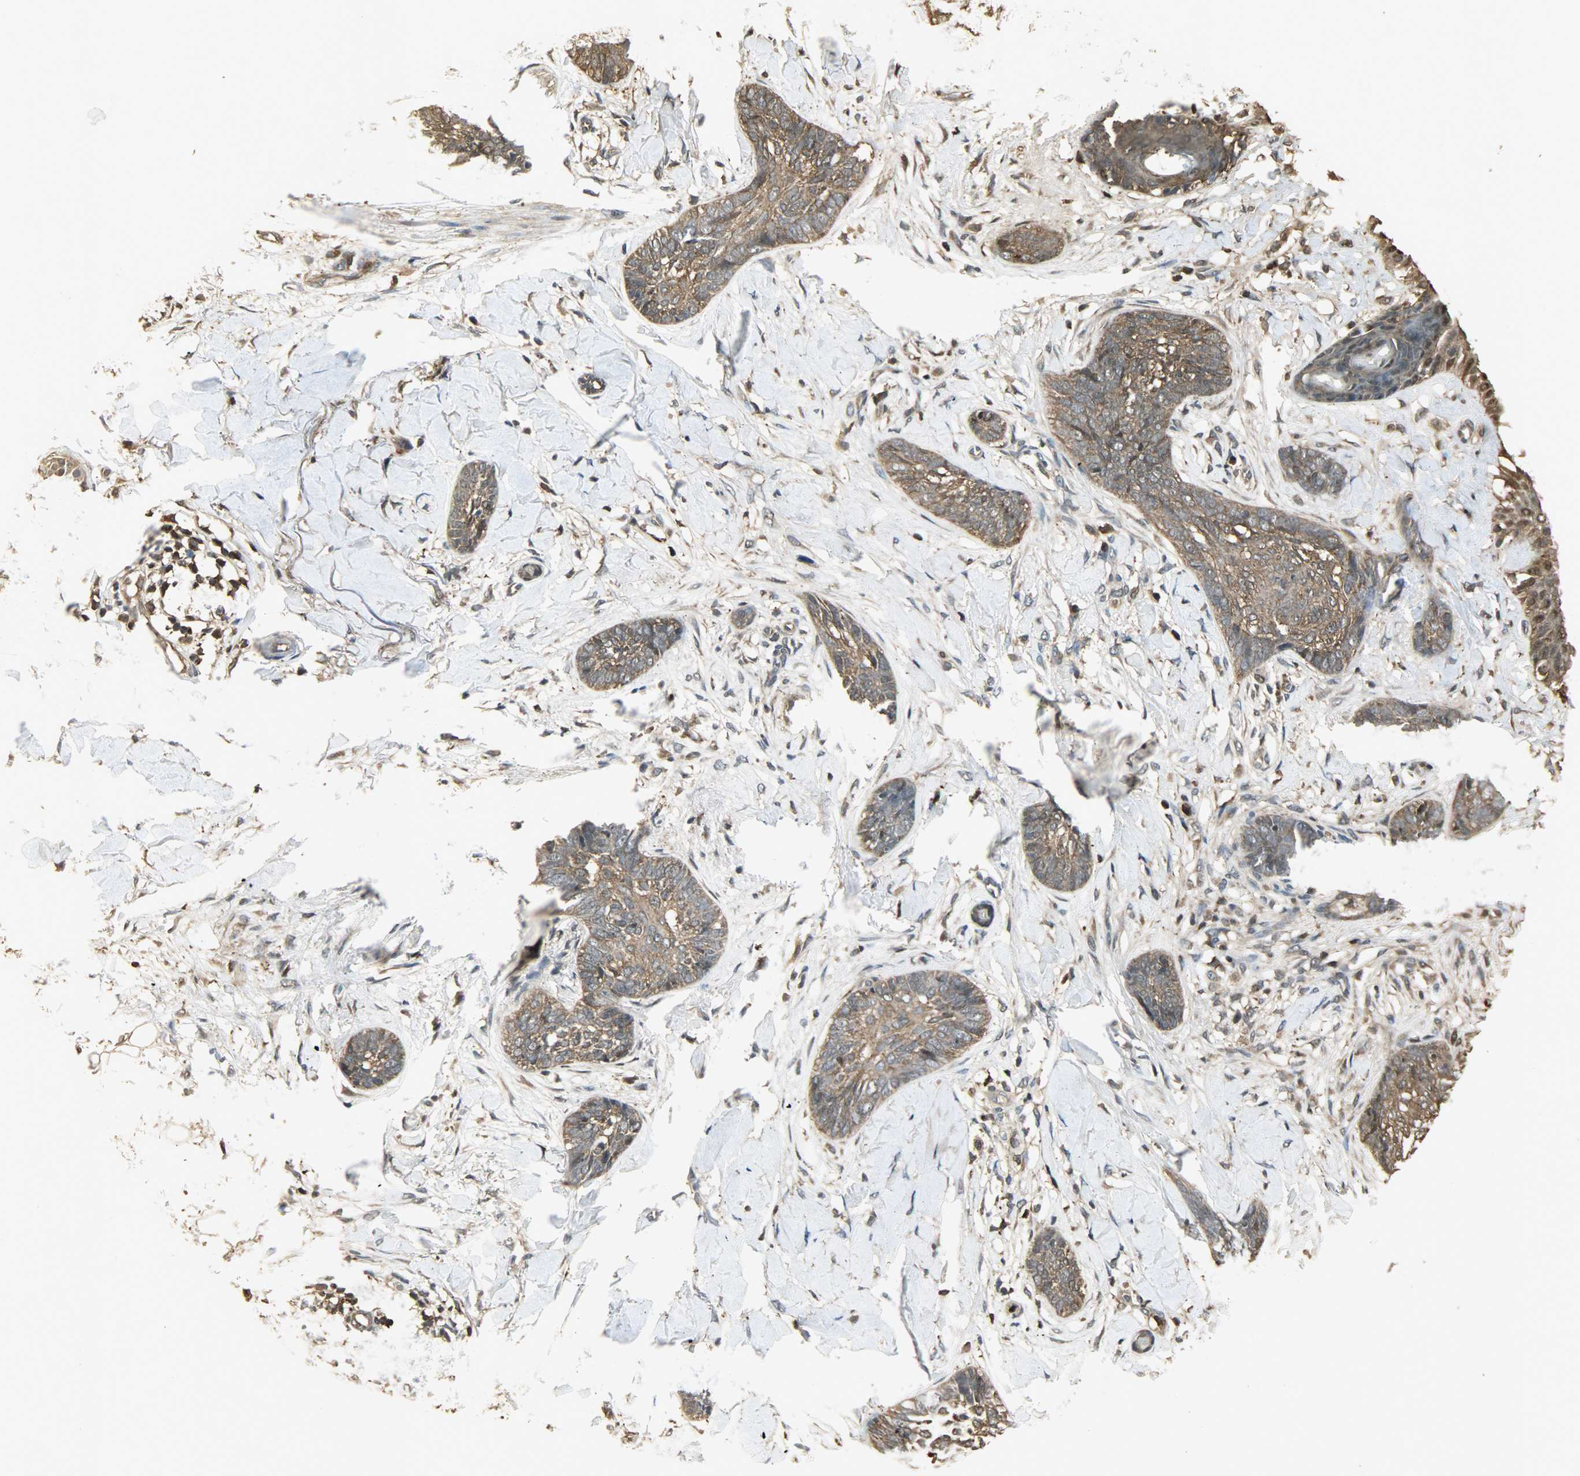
{"staining": {"intensity": "strong", "quantity": ">75%", "location": "cytoplasmic/membranous"}, "tissue": "skin cancer", "cell_type": "Tumor cells", "image_type": "cancer", "snomed": [{"axis": "morphology", "description": "Basal cell carcinoma"}, {"axis": "topography", "description": "Skin"}], "caption": "Skin cancer stained with DAB (3,3'-diaminobenzidine) immunohistochemistry displays high levels of strong cytoplasmic/membranous positivity in approximately >75% of tumor cells.", "gene": "YWHAZ", "patient": {"sex": "female", "age": 58}}